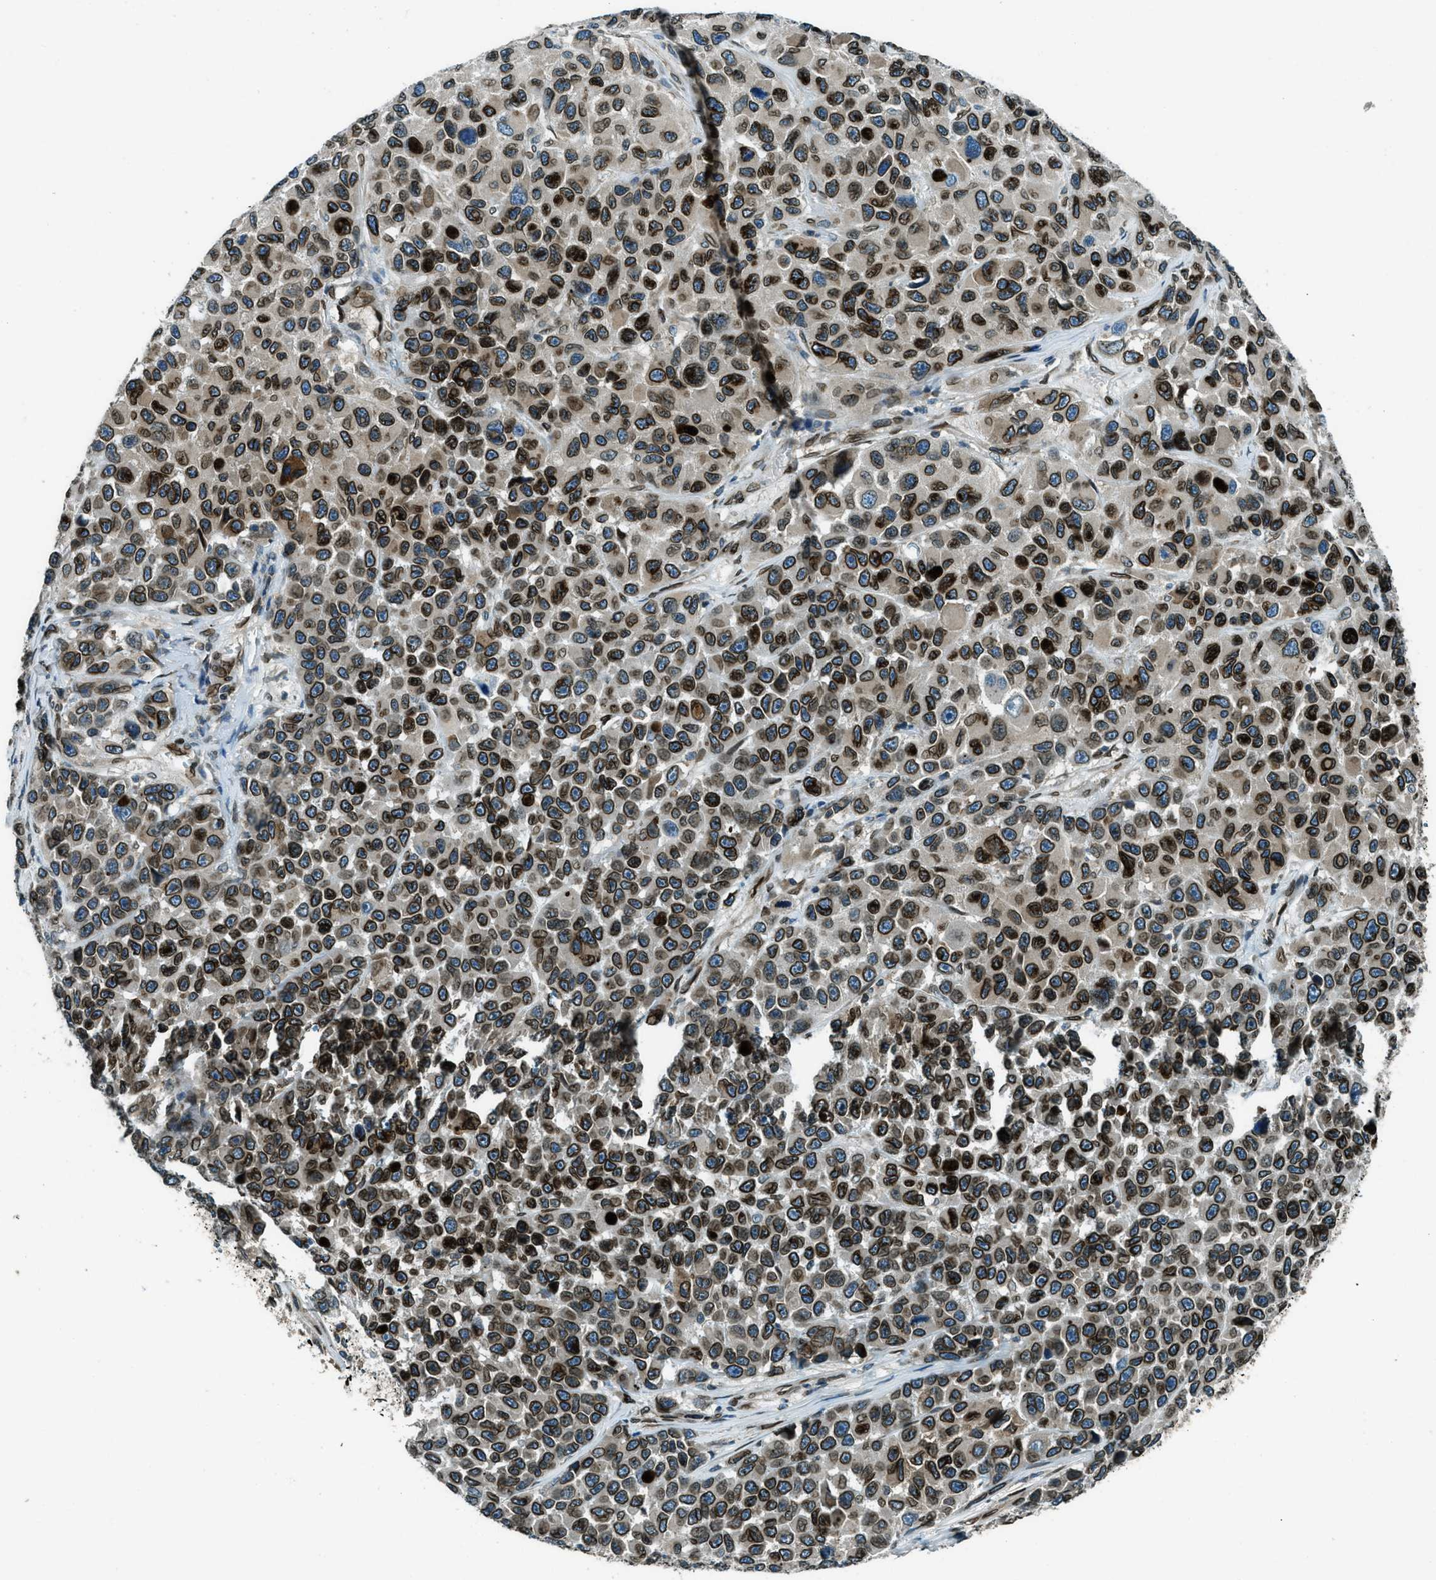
{"staining": {"intensity": "strong", "quantity": ">75%", "location": "cytoplasmic/membranous,nuclear"}, "tissue": "melanoma", "cell_type": "Tumor cells", "image_type": "cancer", "snomed": [{"axis": "morphology", "description": "Malignant melanoma, NOS"}, {"axis": "topography", "description": "Skin"}], "caption": "High-magnification brightfield microscopy of malignant melanoma stained with DAB (3,3'-diaminobenzidine) (brown) and counterstained with hematoxylin (blue). tumor cells exhibit strong cytoplasmic/membranous and nuclear positivity is identified in approximately>75% of cells. (DAB = brown stain, brightfield microscopy at high magnification).", "gene": "LEMD2", "patient": {"sex": "male", "age": 53}}